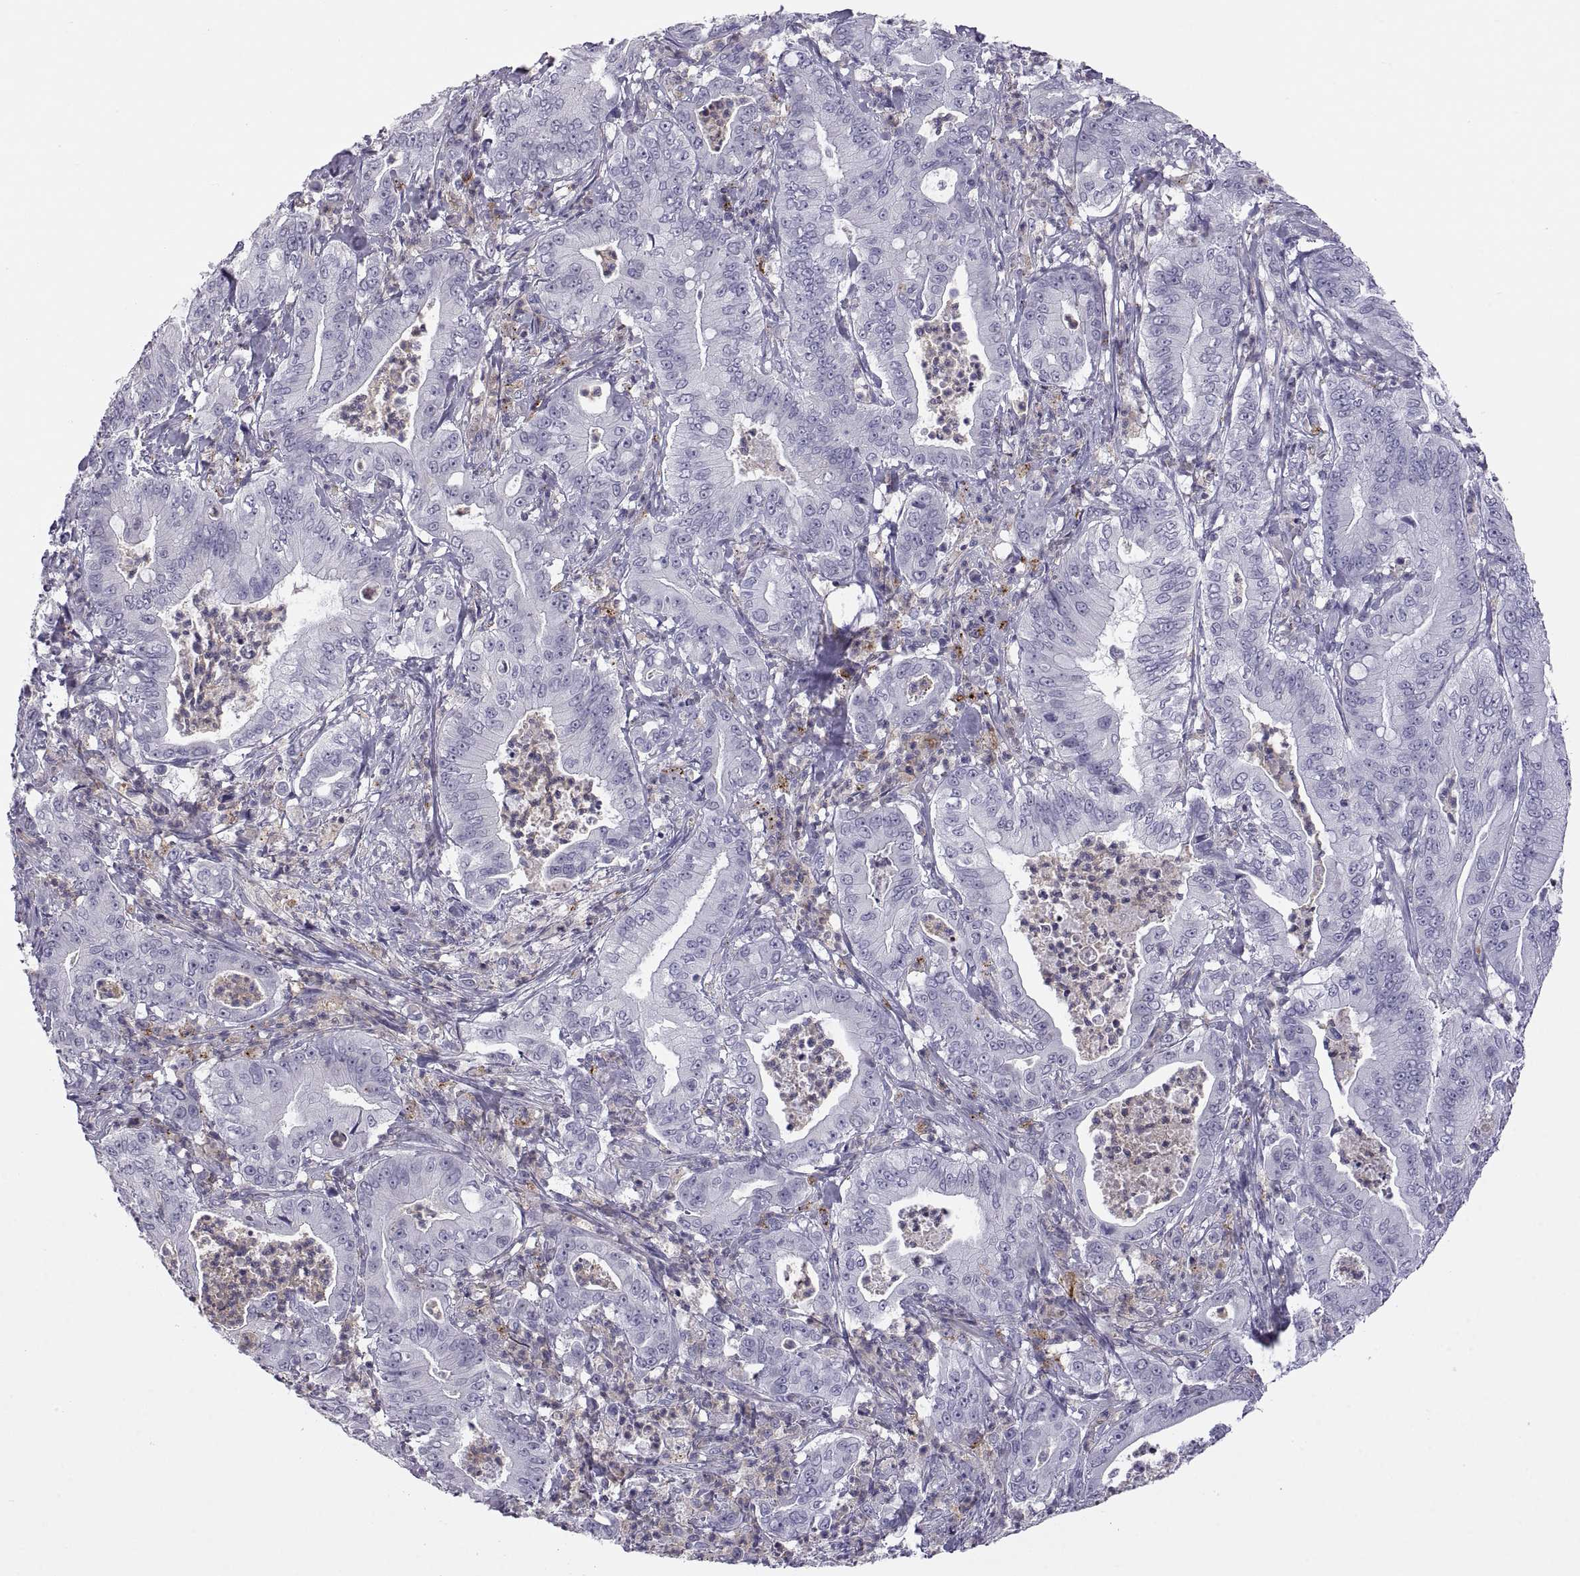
{"staining": {"intensity": "negative", "quantity": "none", "location": "none"}, "tissue": "pancreatic cancer", "cell_type": "Tumor cells", "image_type": "cancer", "snomed": [{"axis": "morphology", "description": "Adenocarcinoma, NOS"}, {"axis": "topography", "description": "Pancreas"}], "caption": "A photomicrograph of human pancreatic cancer is negative for staining in tumor cells. The staining was performed using DAB to visualize the protein expression in brown, while the nuclei were stained in blue with hematoxylin (Magnification: 20x).", "gene": "RGS19", "patient": {"sex": "male", "age": 71}}